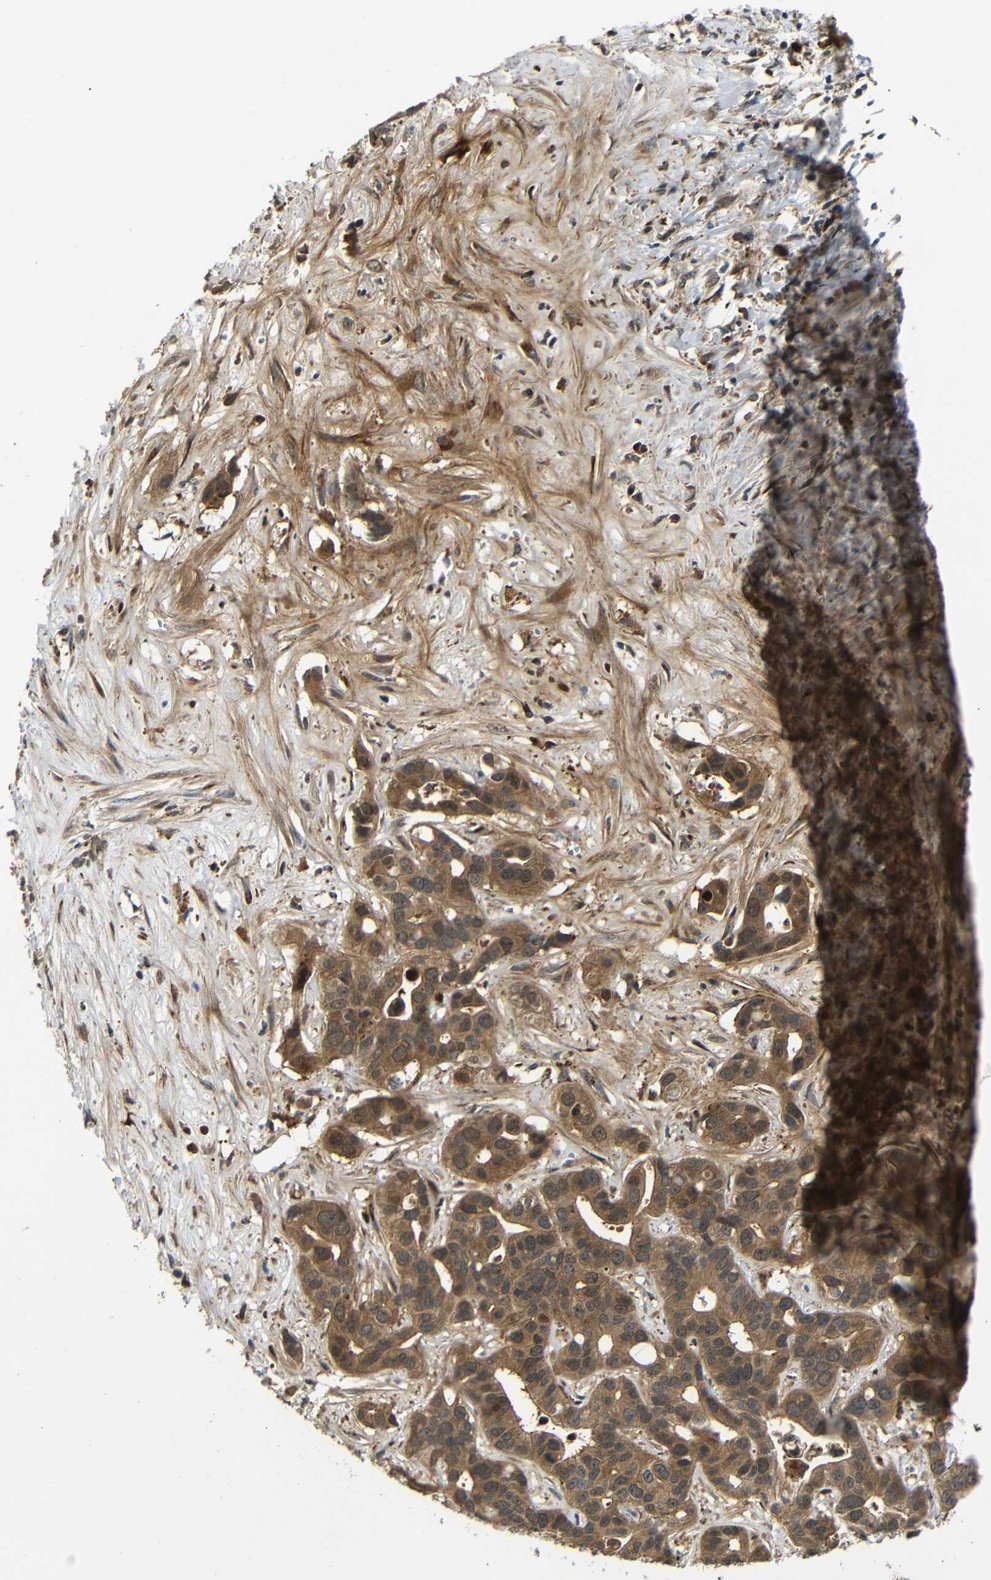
{"staining": {"intensity": "moderate", "quantity": ">75%", "location": "cytoplasmic/membranous"}, "tissue": "liver cancer", "cell_type": "Tumor cells", "image_type": "cancer", "snomed": [{"axis": "morphology", "description": "Cholangiocarcinoma"}, {"axis": "topography", "description": "Liver"}], "caption": "Immunohistochemistry (IHC) (DAB) staining of human liver cholangiocarcinoma displays moderate cytoplasmic/membranous protein expression in approximately >75% of tumor cells.", "gene": "EPHB2", "patient": {"sex": "female", "age": 65}}